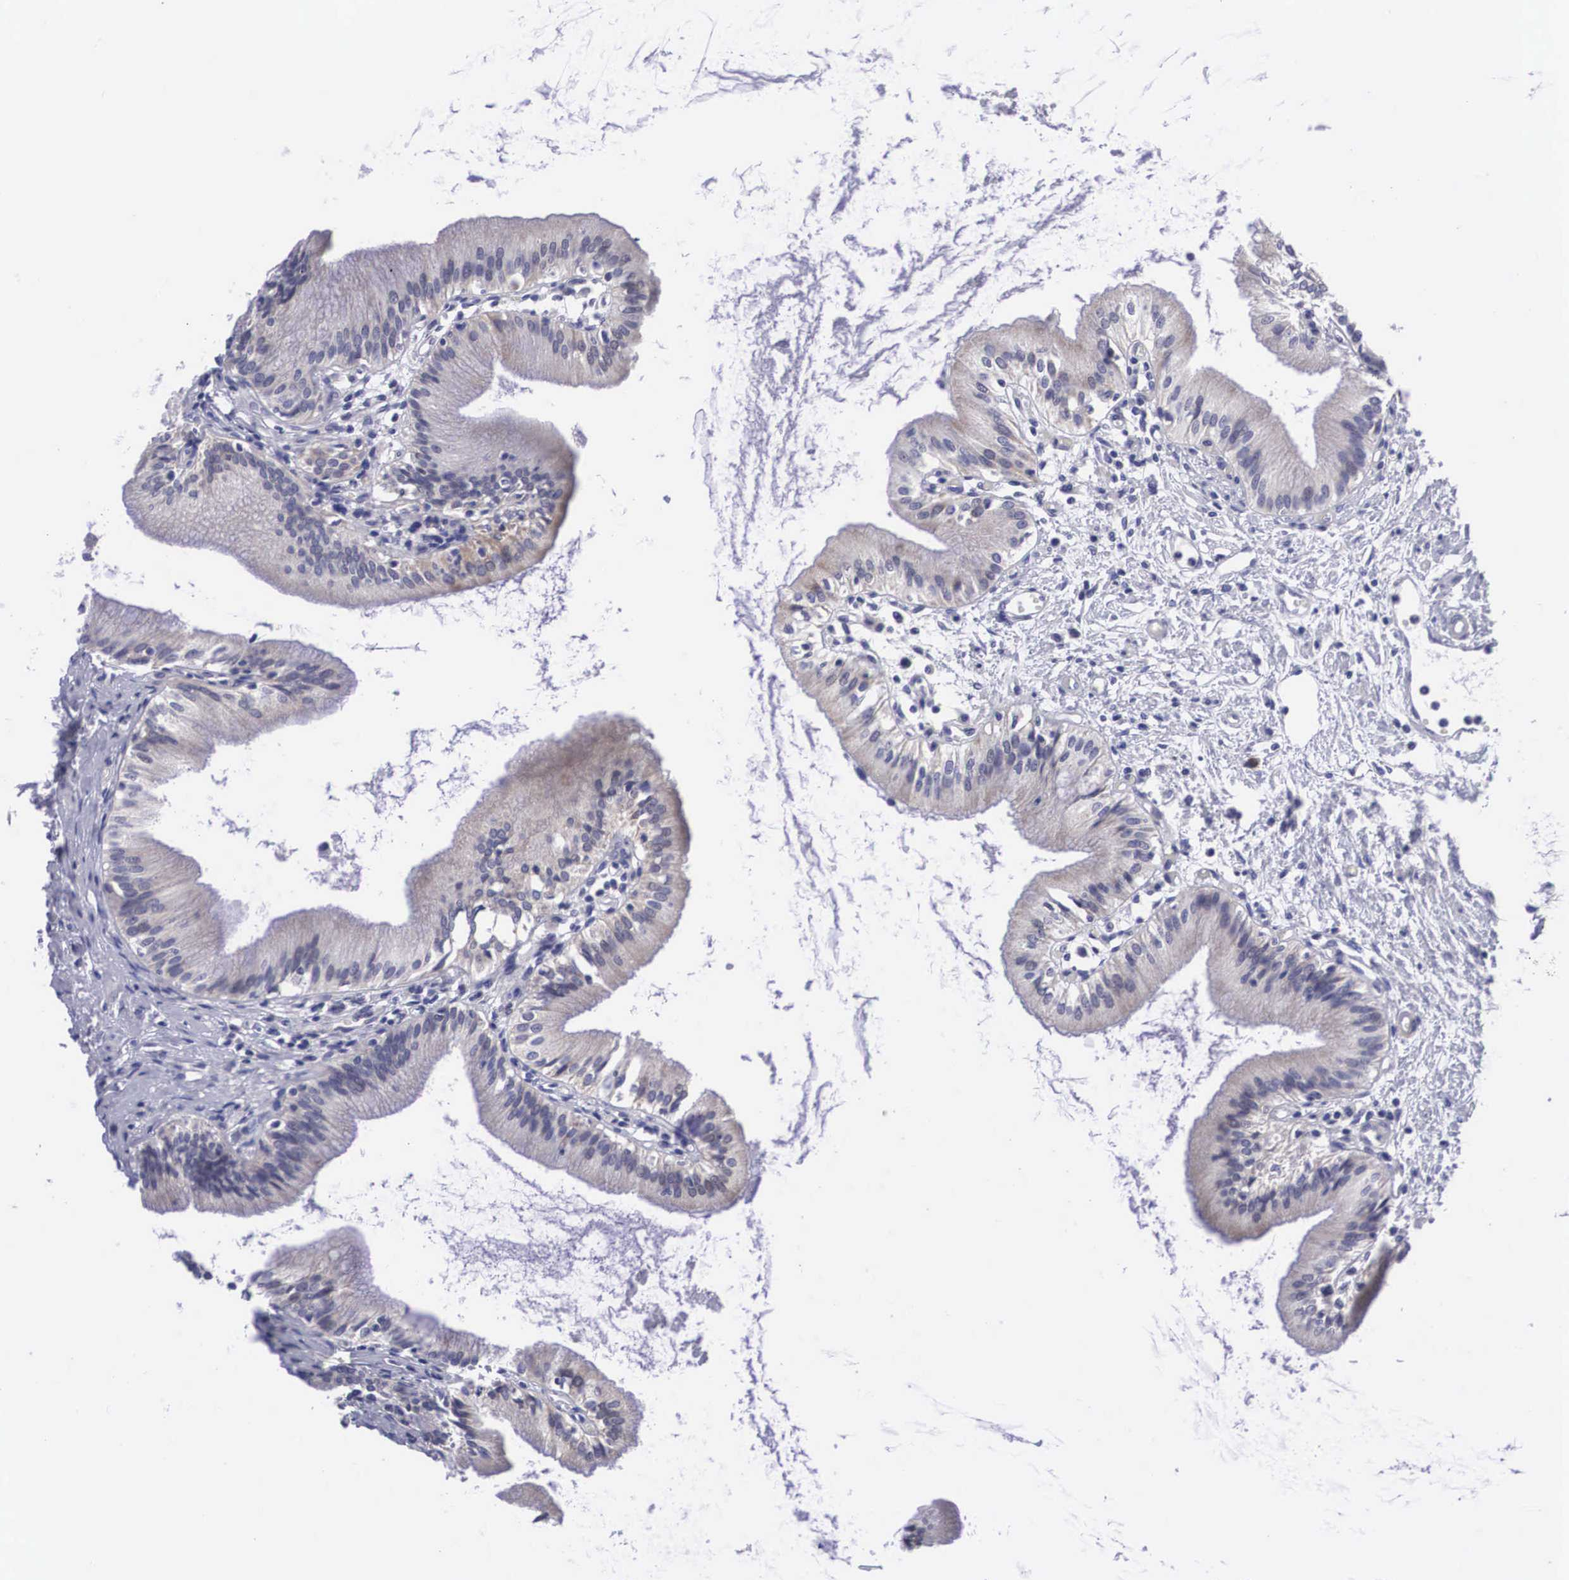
{"staining": {"intensity": "negative", "quantity": "none", "location": "none"}, "tissue": "gallbladder", "cell_type": "Glandular cells", "image_type": "normal", "snomed": [{"axis": "morphology", "description": "Normal tissue, NOS"}, {"axis": "topography", "description": "Gallbladder"}], "caption": "Immunohistochemical staining of unremarkable human gallbladder exhibits no significant positivity in glandular cells. (Brightfield microscopy of DAB (3,3'-diaminobenzidine) immunohistochemistry at high magnification).", "gene": "SOX11", "patient": {"sex": "male", "age": 58}}